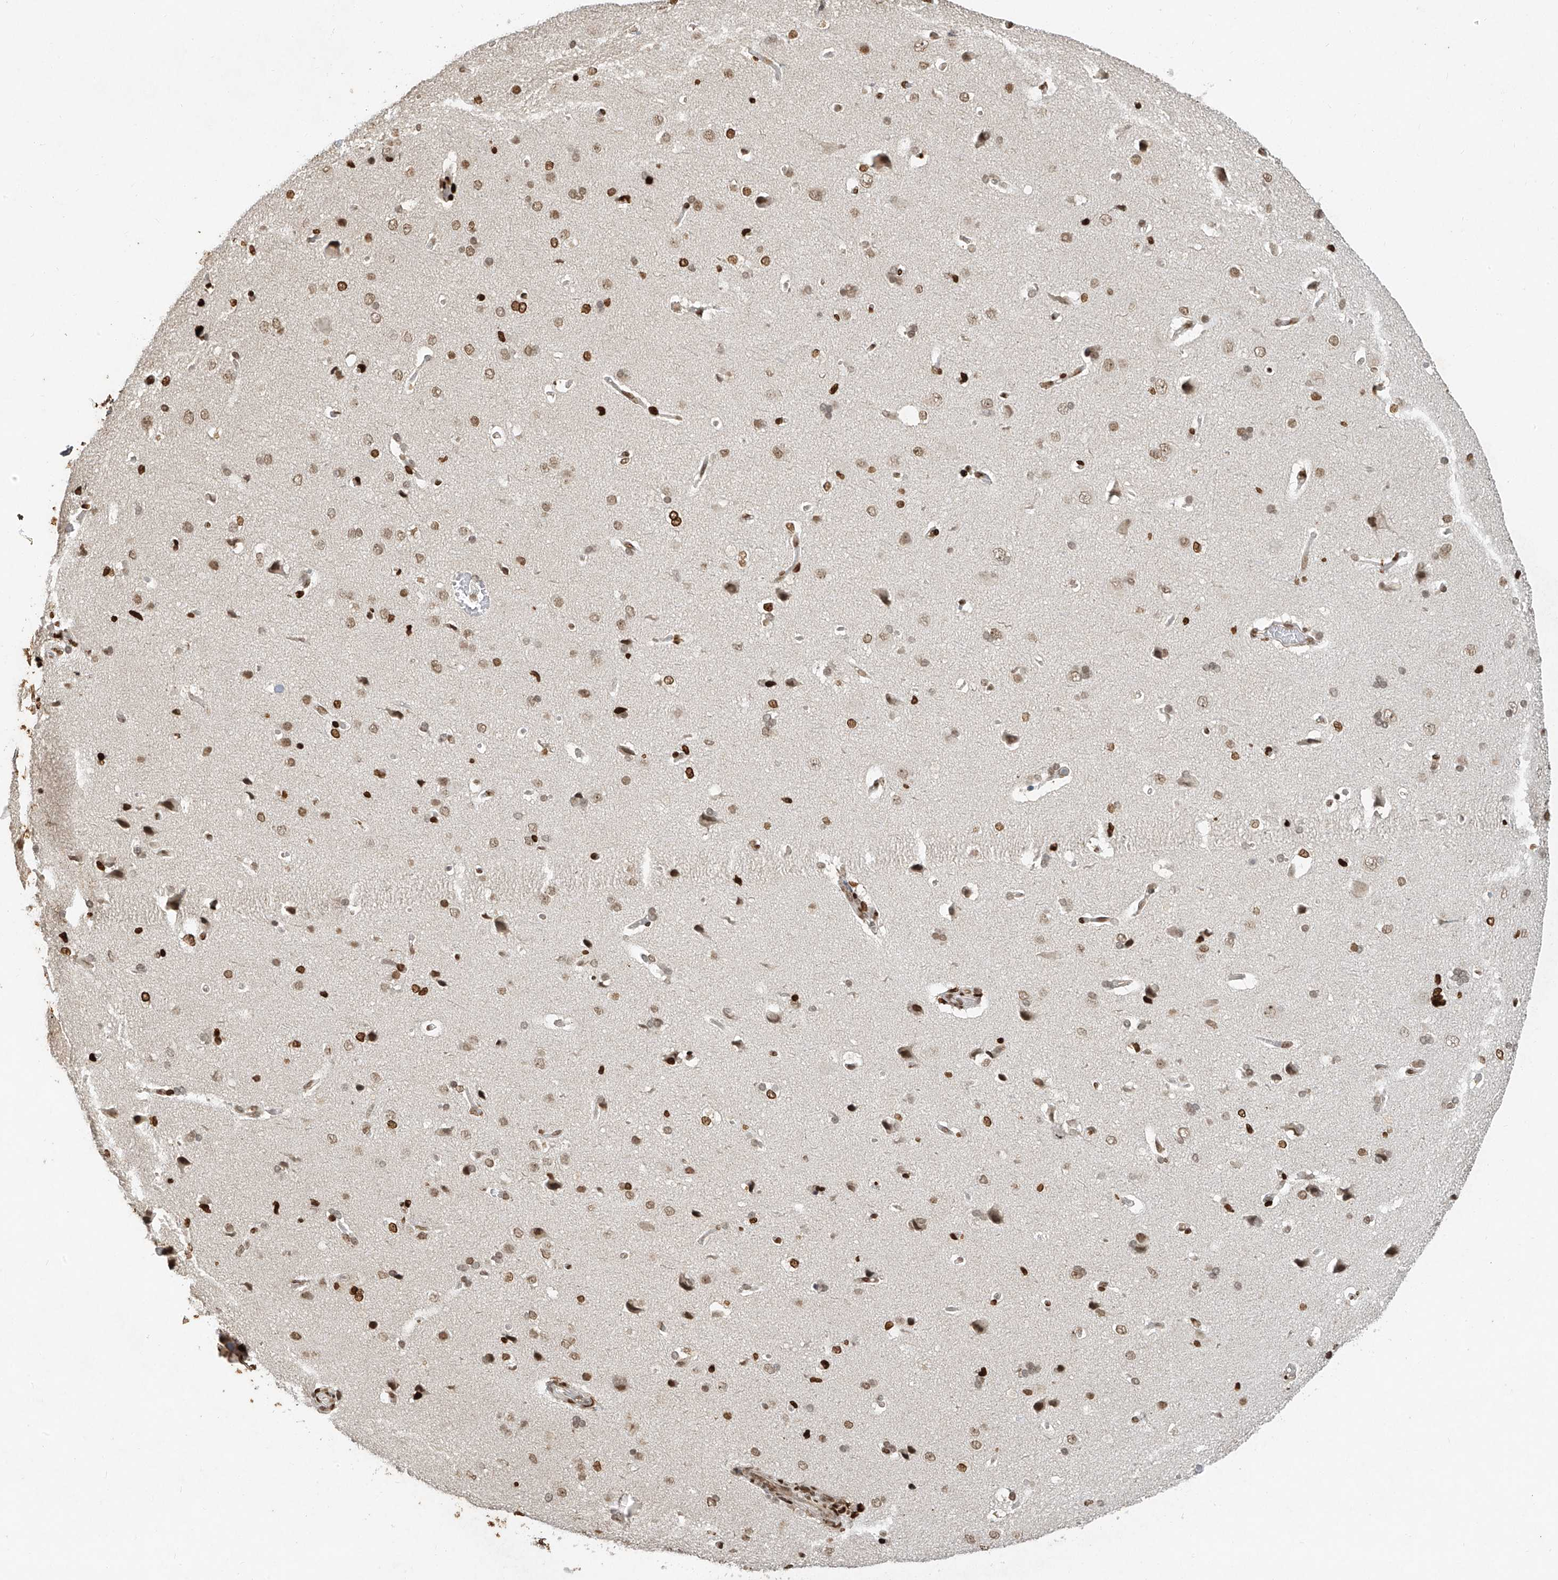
{"staining": {"intensity": "moderate", "quantity": "25%-75%", "location": "cytoplasmic/membranous"}, "tissue": "cerebral cortex", "cell_type": "Endothelial cells", "image_type": "normal", "snomed": [{"axis": "morphology", "description": "Normal tissue, NOS"}, {"axis": "topography", "description": "Cerebral cortex"}], "caption": "IHC of benign human cerebral cortex demonstrates medium levels of moderate cytoplasmic/membranous staining in about 25%-75% of endothelial cells. The staining was performed using DAB (3,3'-diaminobenzidine), with brown indicating positive protein expression. Nuclei are stained blue with hematoxylin.", "gene": "ATRIP", "patient": {"sex": "male", "age": 62}}